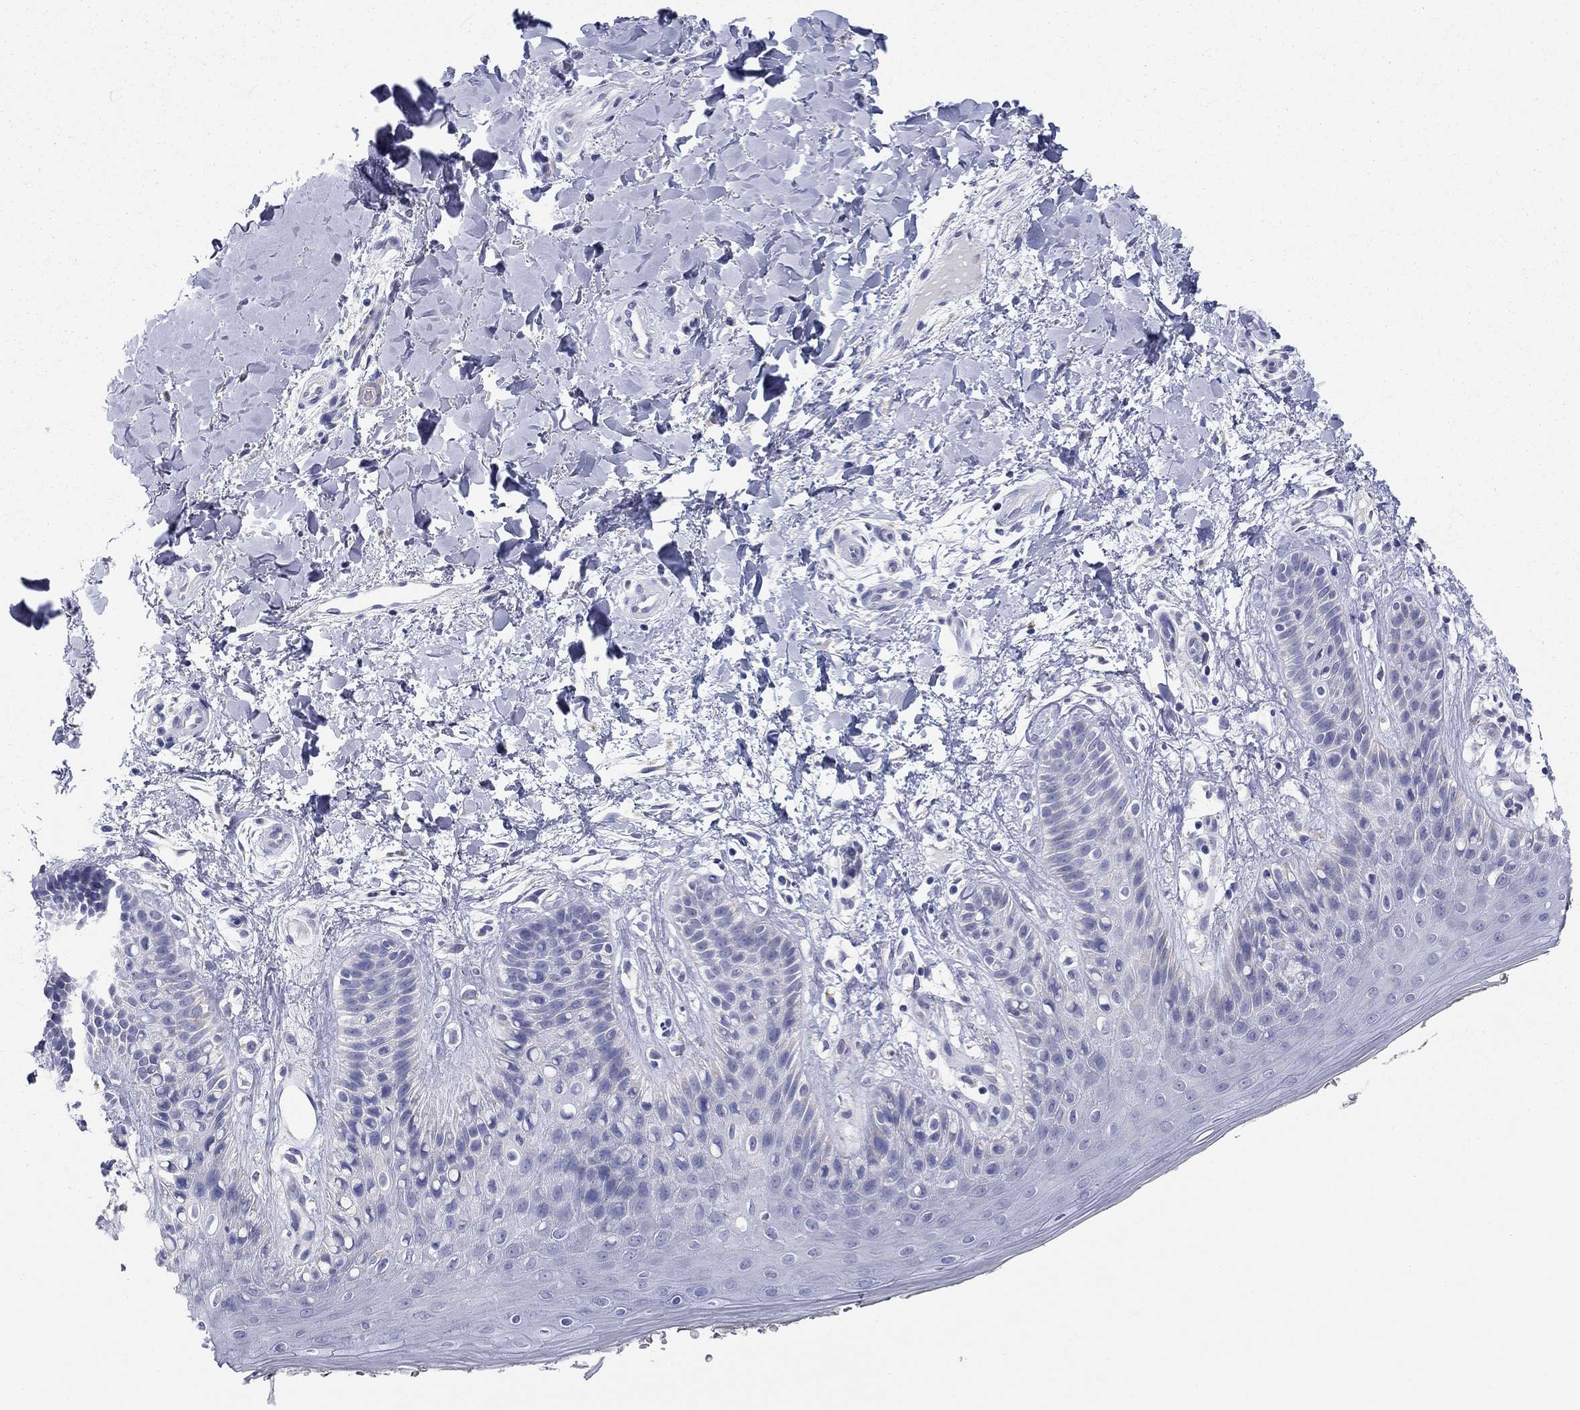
{"staining": {"intensity": "moderate", "quantity": "<25%", "location": "cytoplasmic/membranous"}, "tissue": "skin", "cell_type": "Epidermal cells", "image_type": "normal", "snomed": [{"axis": "morphology", "description": "Normal tissue, NOS"}, {"axis": "topography", "description": "Anal"}], "caption": "Immunohistochemical staining of normal skin displays low levels of moderate cytoplasmic/membranous expression in approximately <25% of epidermal cells. Immunohistochemistry (ihc) stains the protein in brown and the nuclei are stained blue.", "gene": "MGST3", "patient": {"sex": "male", "age": 36}}